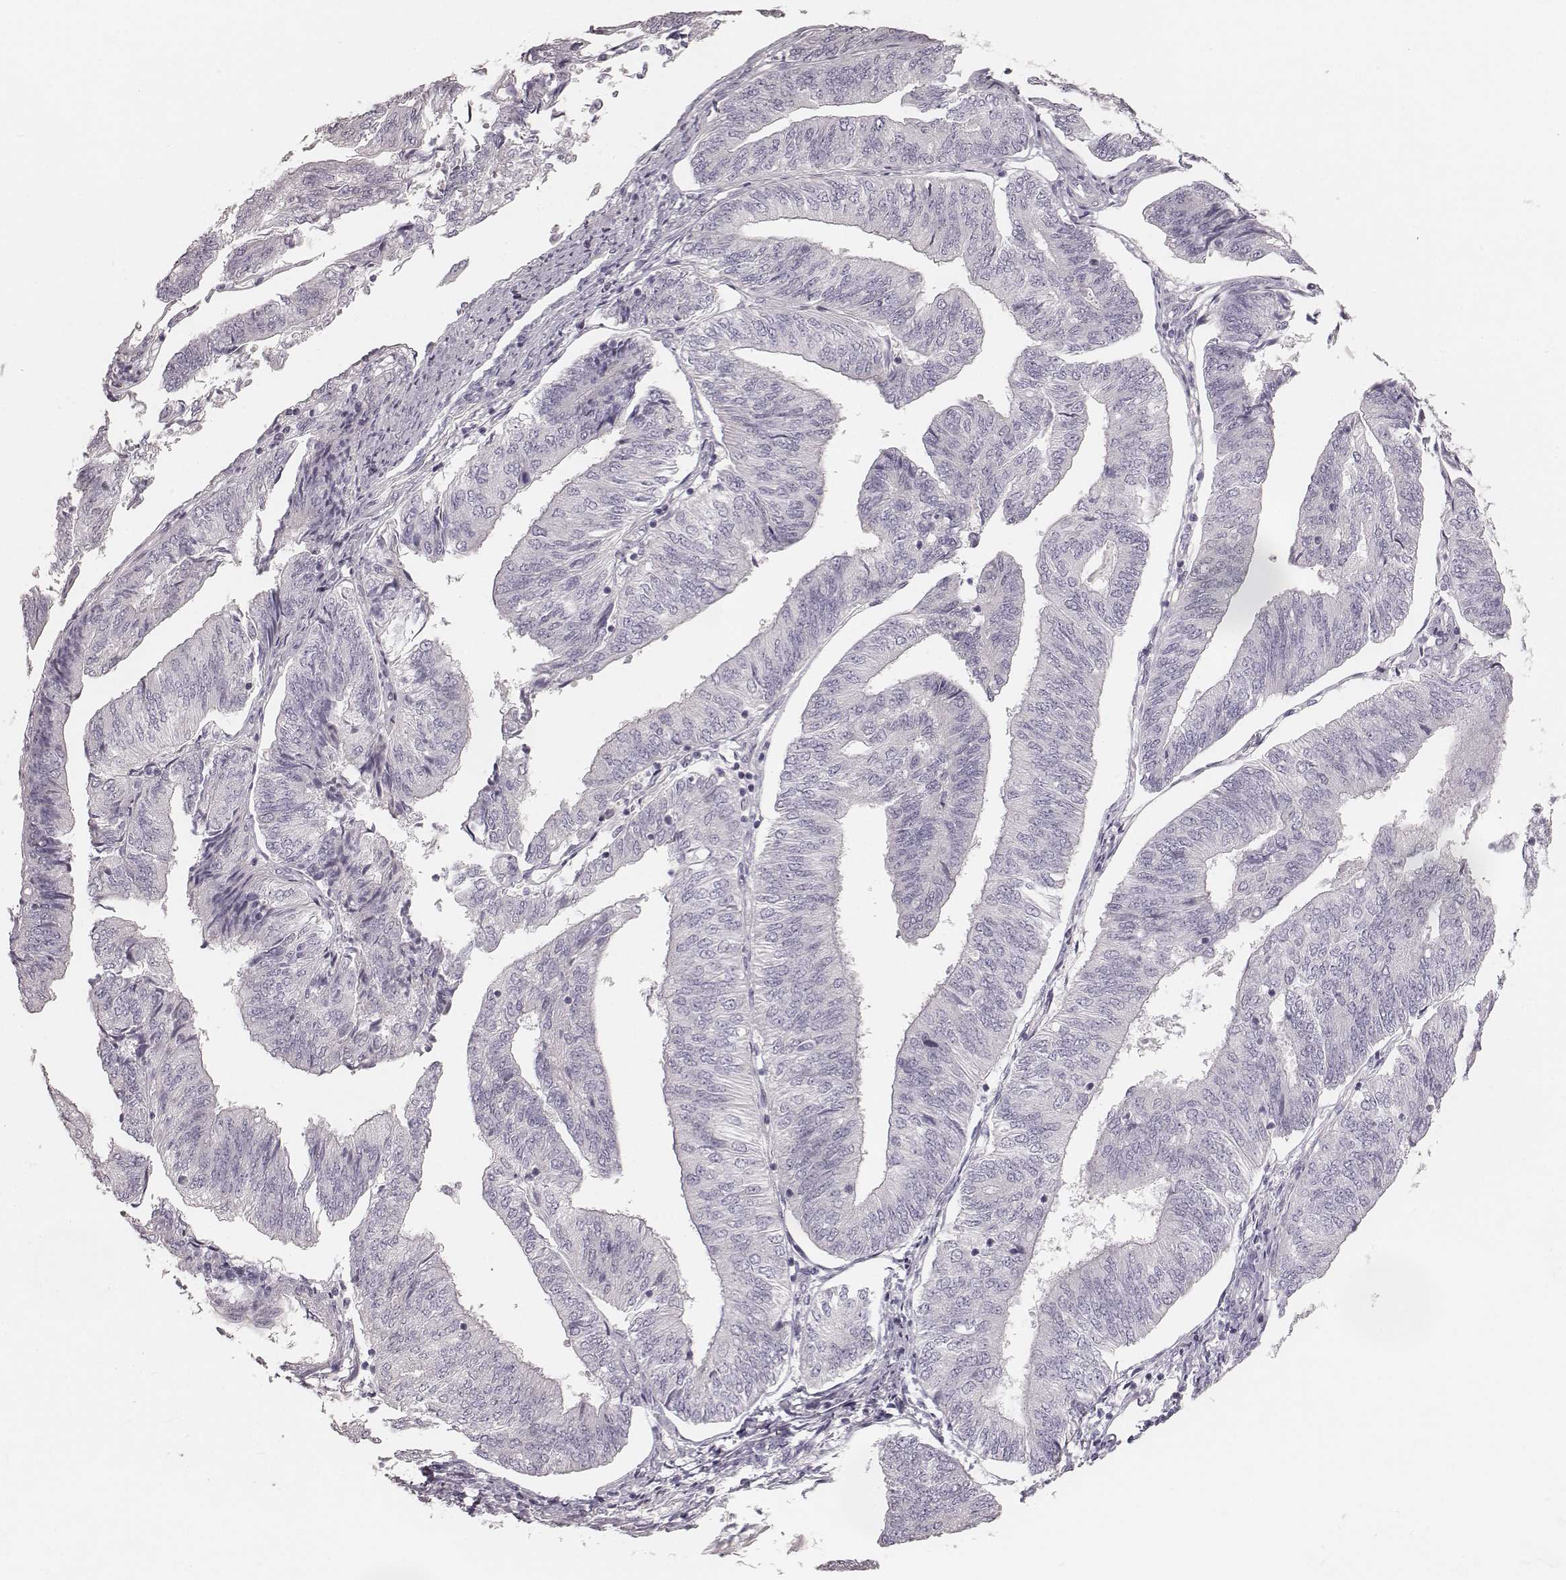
{"staining": {"intensity": "negative", "quantity": "none", "location": "none"}, "tissue": "endometrial cancer", "cell_type": "Tumor cells", "image_type": "cancer", "snomed": [{"axis": "morphology", "description": "Adenocarcinoma, NOS"}, {"axis": "topography", "description": "Endometrium"}], "caption": "The image shows no significant staining in tumor cells of adenocarcinoma (endometrial).", "gene": "ZP4", "patient": {"sex": "female", "age": 58}}